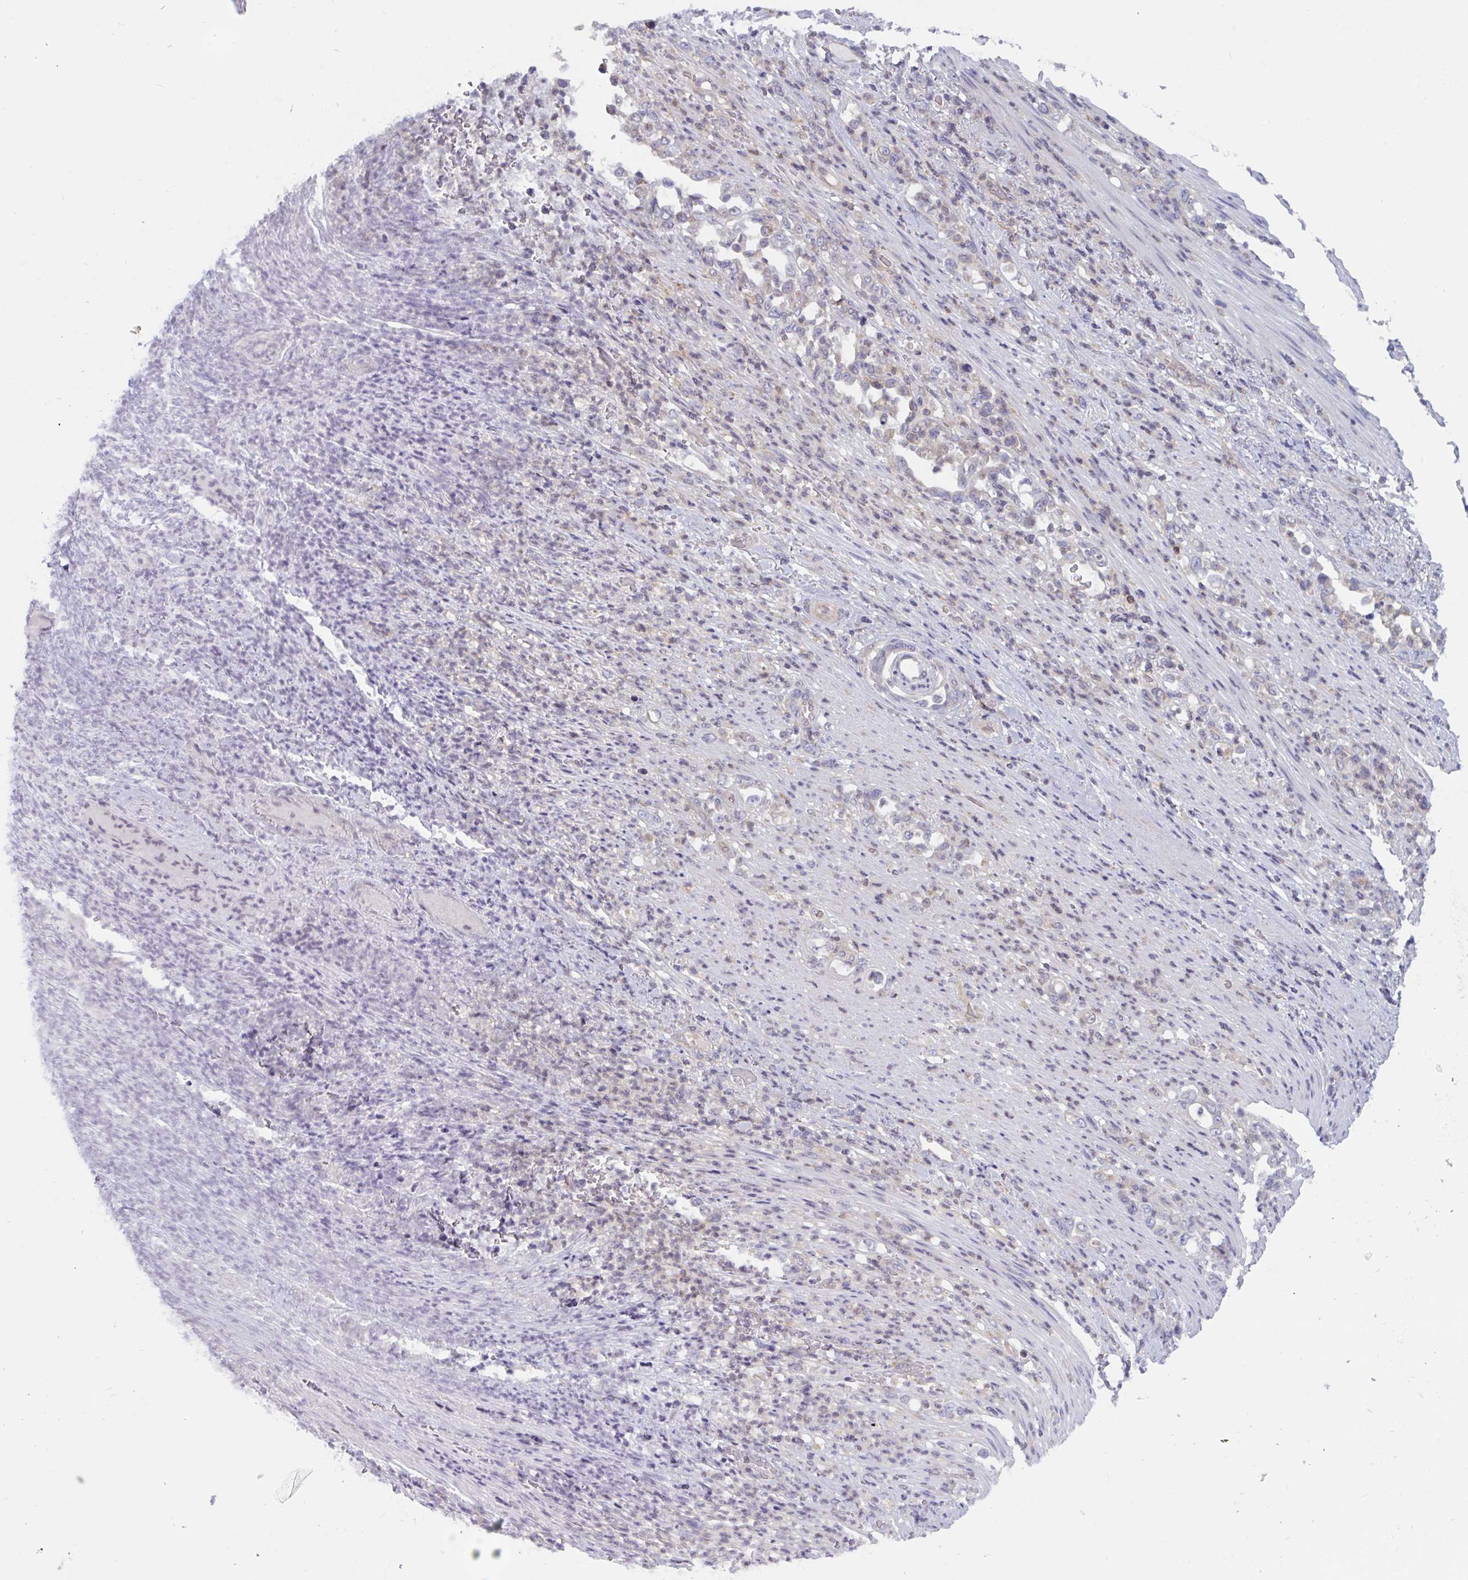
{"staining": {"intensity": "negative", "quantity": "none", "location": "none"}, "tissue": "stomach cancer", "cell_type": "Tumor cells", "image_type": "cancer", "snomed": [{"axis": "morphology", "description": "Normal tissue, NOS"}, {"axis": "morphology", "description": "Adenocarcinoma, NOS"}, {"axis": "topography", "description": "Stomach"}], "caption": "The histopathology image exhibits no significant staining in tumor cells of stomach cancer. (DAB (3,3'-diaminobenzidine) IHC with hematoxylin counter stain).", "gene": "TANK", "patient": {"sex": "female", "age": 79}}